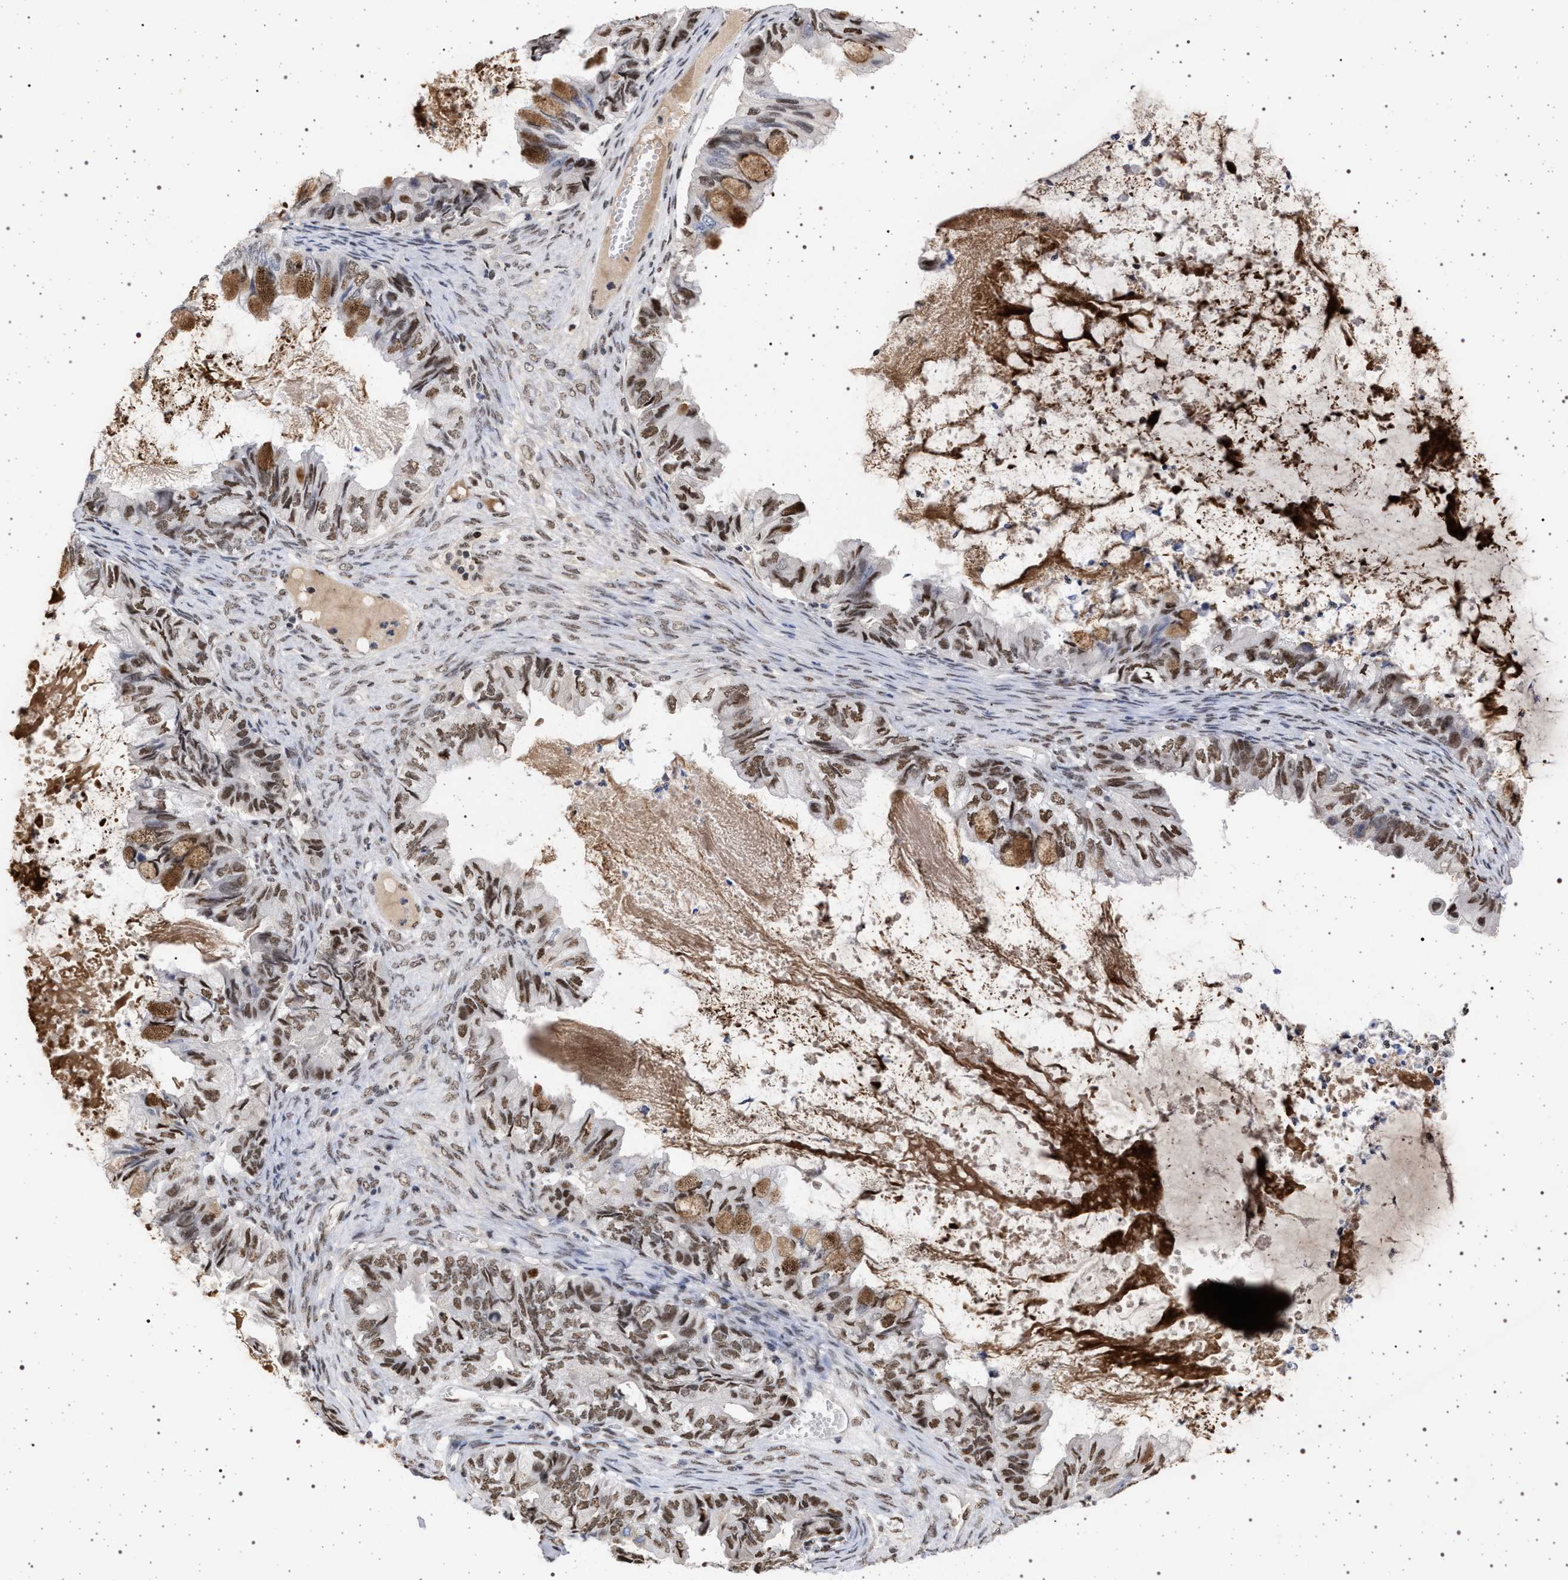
{"staining": {"intensity": "moderate", "quantity": ">75%", "location": "cytoplasmic/membranous,nuclear"}, "tissue": "ovarian cancer", "cell_type": "Tumor cells", "image_type": "cancer", "snomed": [{"axis": "morphology", "description": "Cystadenocarcinoma, mucinous, NOS"}, {"axis": "topography", "description": "Ovary"}], "caption": "Immunohistochemistry photomicrograph of neoplastic tissue: ovarian mucinous cystadenocarcinoma stained using immunohistochemistry (IHC) shows medium levels of moderate protein expression localized specifically in the cytoplasmic/membranous and nuclear of tumor cells, appearing as a cytoplasmic/membranous and nuclear brown color.", "gene": "PHF12", "patient": {"sex": "female", "age": 80}}